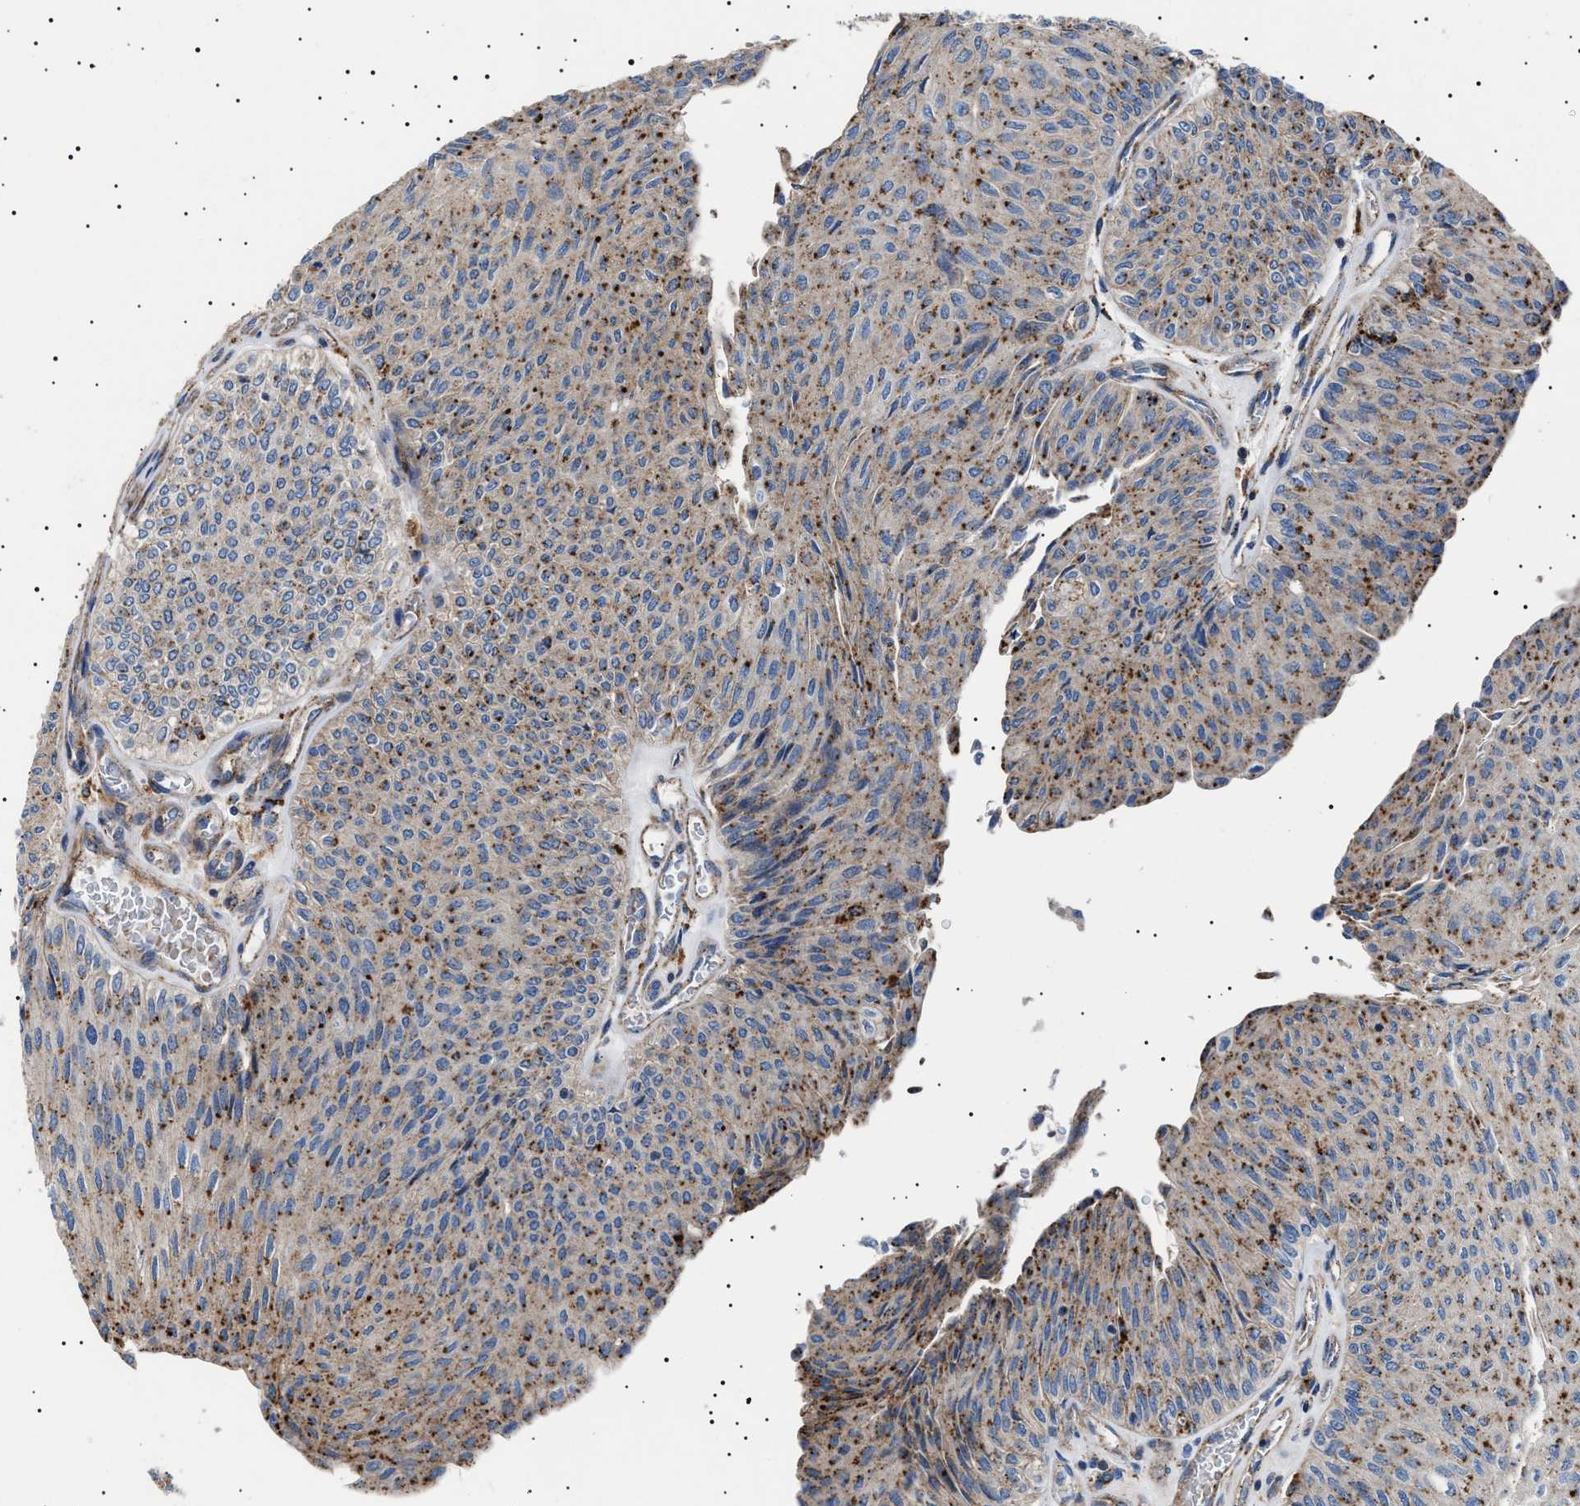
{"staining": {"intensity": "moderate", "quantity": "25%-75%", "location": "cytoplasmic/membranous"}, "tissue": "urothelial cancer", "cell_type": "Tumor cells", "image_type": "cancer", "snomed": [{"axis": "morphology", "description": "Urothelial carcinoma, Low grade"}, {"axis": "topography", "description": "Urinary bladder"}], "caption": "This is an image of IHC staining of urothelial carcinoma (low-grade), which shows moderate expression in the cytoplasmic/membranous of tumor cells.", "gene": "NEU1", "patient": {"sex": "male", "age": 78}}